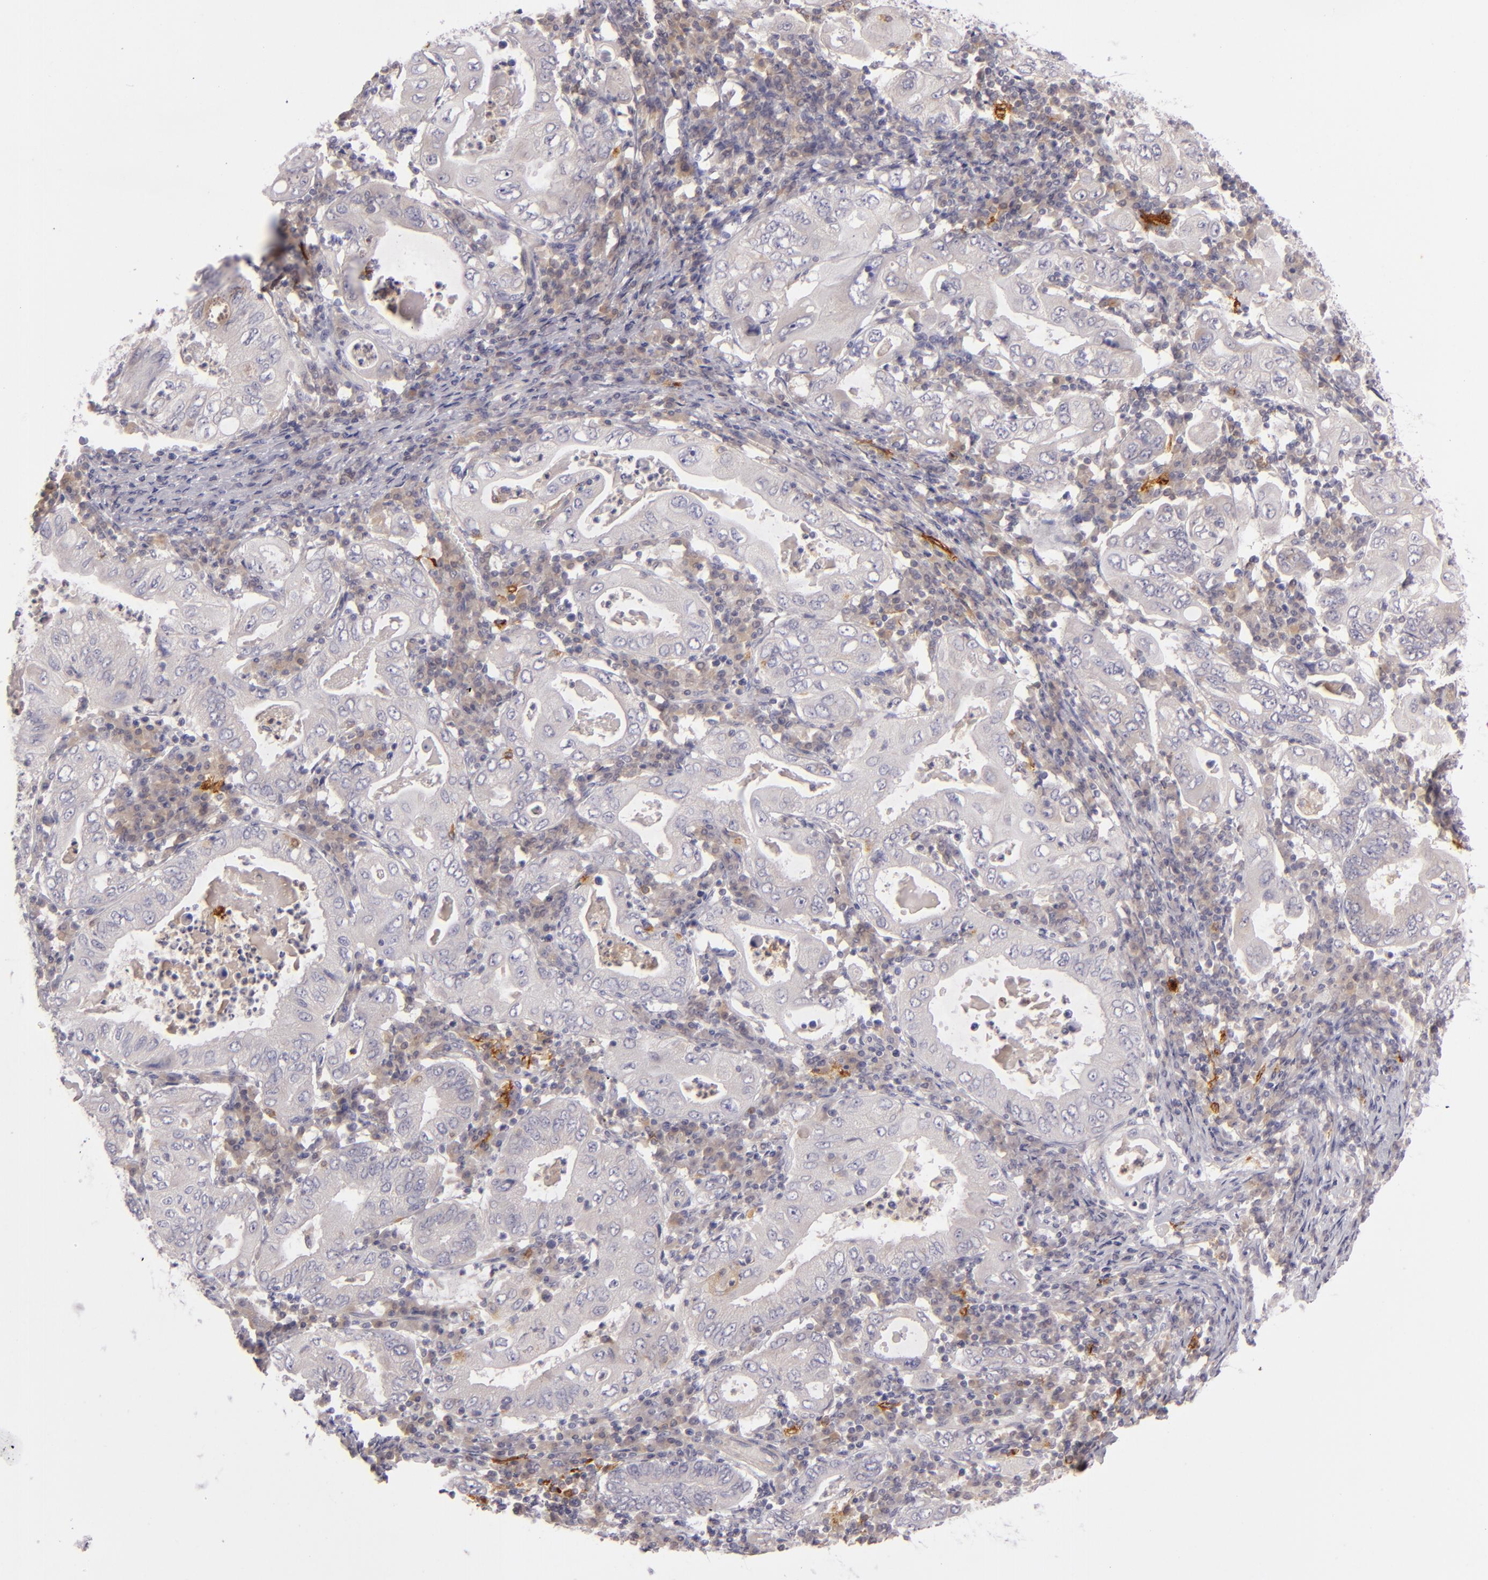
{"staining": {"intensity": "negative", "quantity": "none", "location": "none"}, "tissue": "stomach cancer", "cell_type": "Tumor cells", "image_type": "cancer", "snomed": [{"axis": "morphology", "description": "Normal tissue, NOS"}, {"axis": "morphology", "description": "Adenocarcinoma, NOS"}, {"axis": "topography", "description": "Esophagus"}, {"axis": "topography", "description": "Stomach, upper"}, {"axis": "topography", "description": "Peripheral nerve tissue"}], "caption": "IHC image of neoplastic tissue: human stomach cancer (adenocarcinoma) stained with DAB (3,3'-diaminobenzidine) reveals no significant protein expression in tumor cells.", "gene": "CD83", "patient": {"sex": "male", "age": 62}}